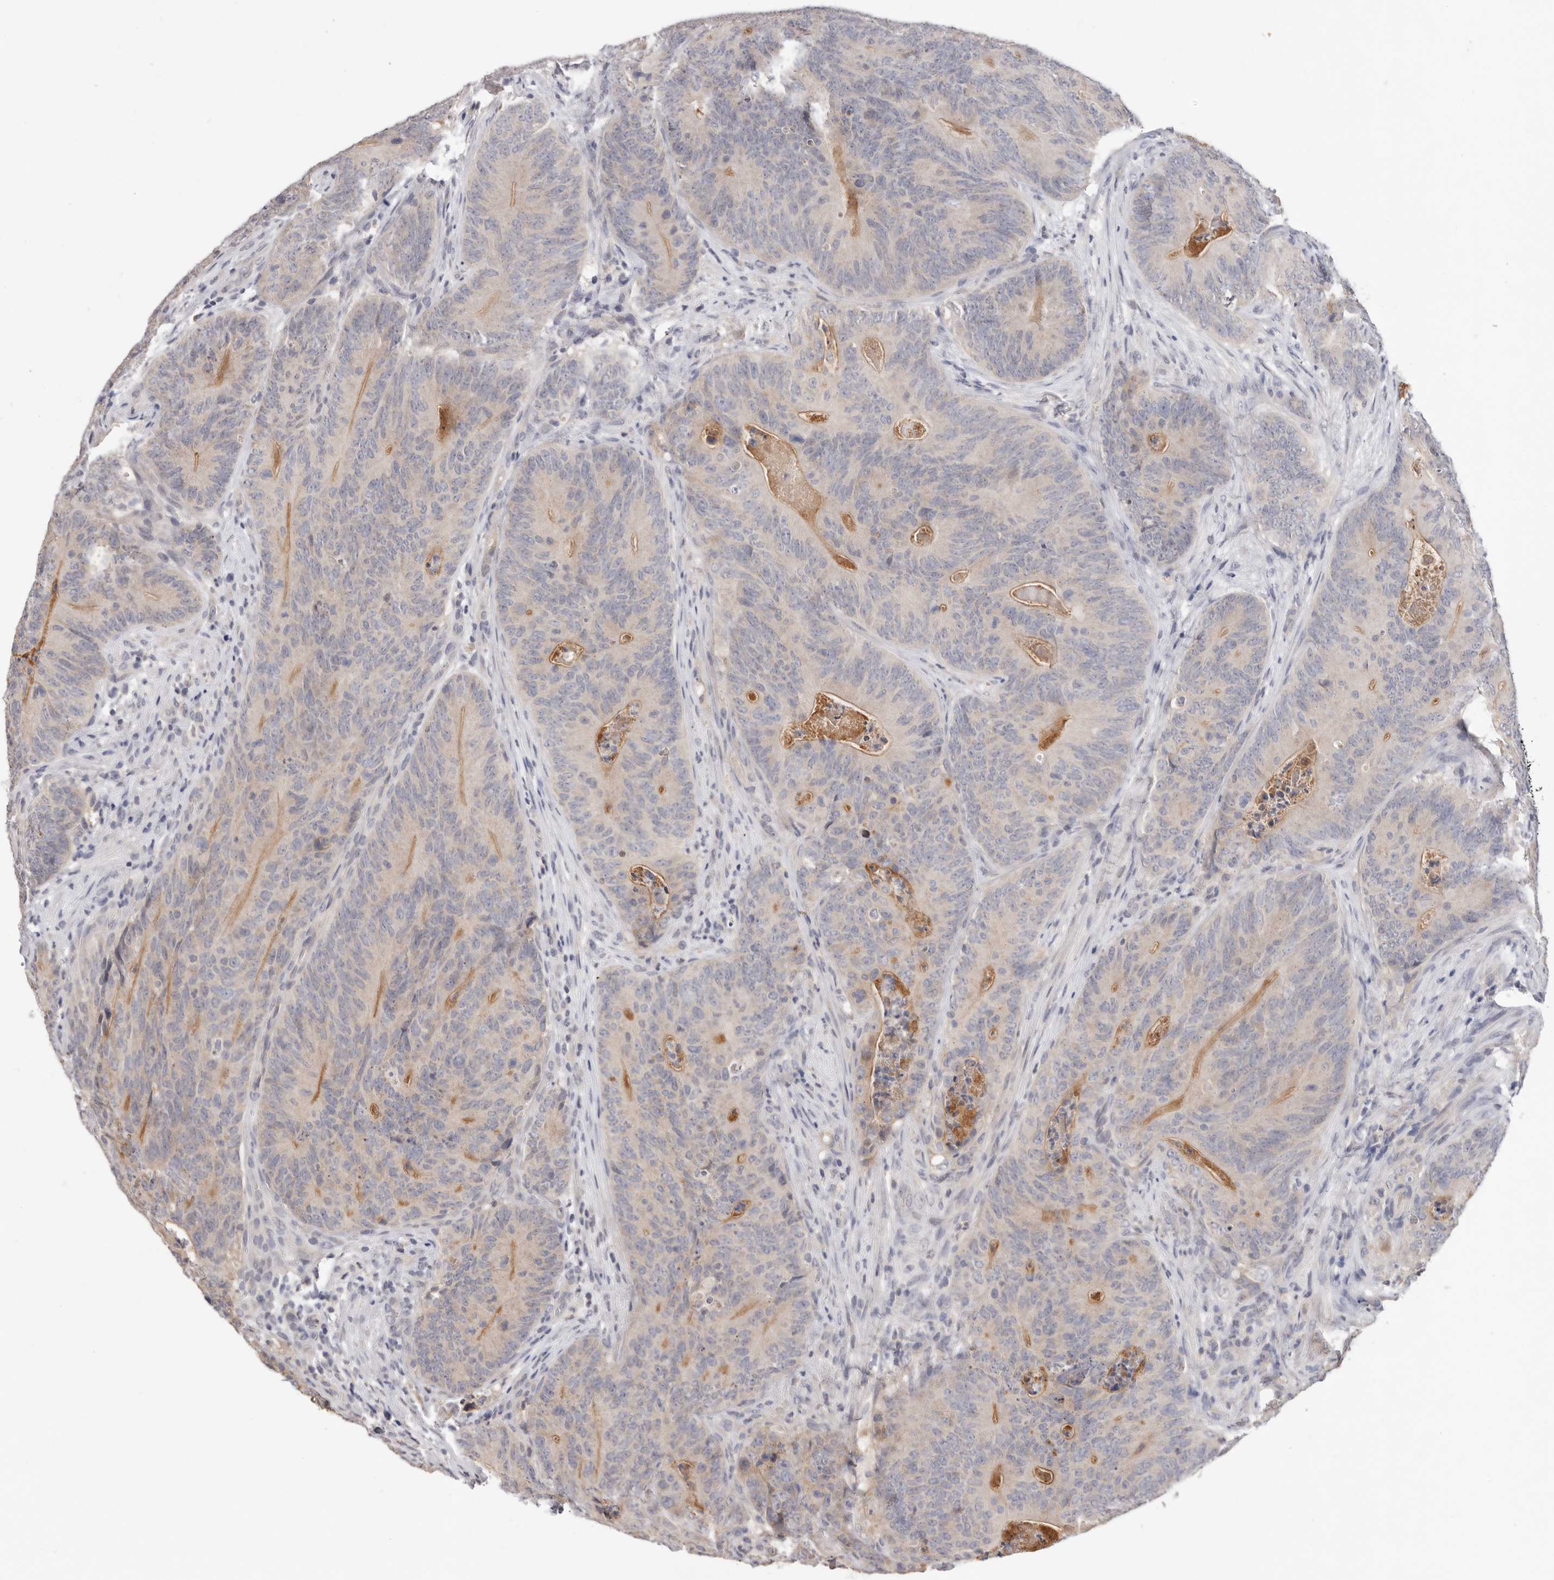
{"staining": {"intensity": "negative", "quantity": "none", "location": "none"}, "tissue": "colorectal cancer", "cell_type": "Tumor cells", "image_type": "cancer", "snomed": [{"axis": "morphology", "description": "Normal tissue, NOS"}, {"axis": "topography", "description": "Colon"}], "caption": "The image demonstrates no staining of tumor cells in colorectal cancer. (Immunohistochemistry, brightfield microscopy, high magnification).", "gene": "DOP1A", "patient": {"sex": "female", "age": 82}}